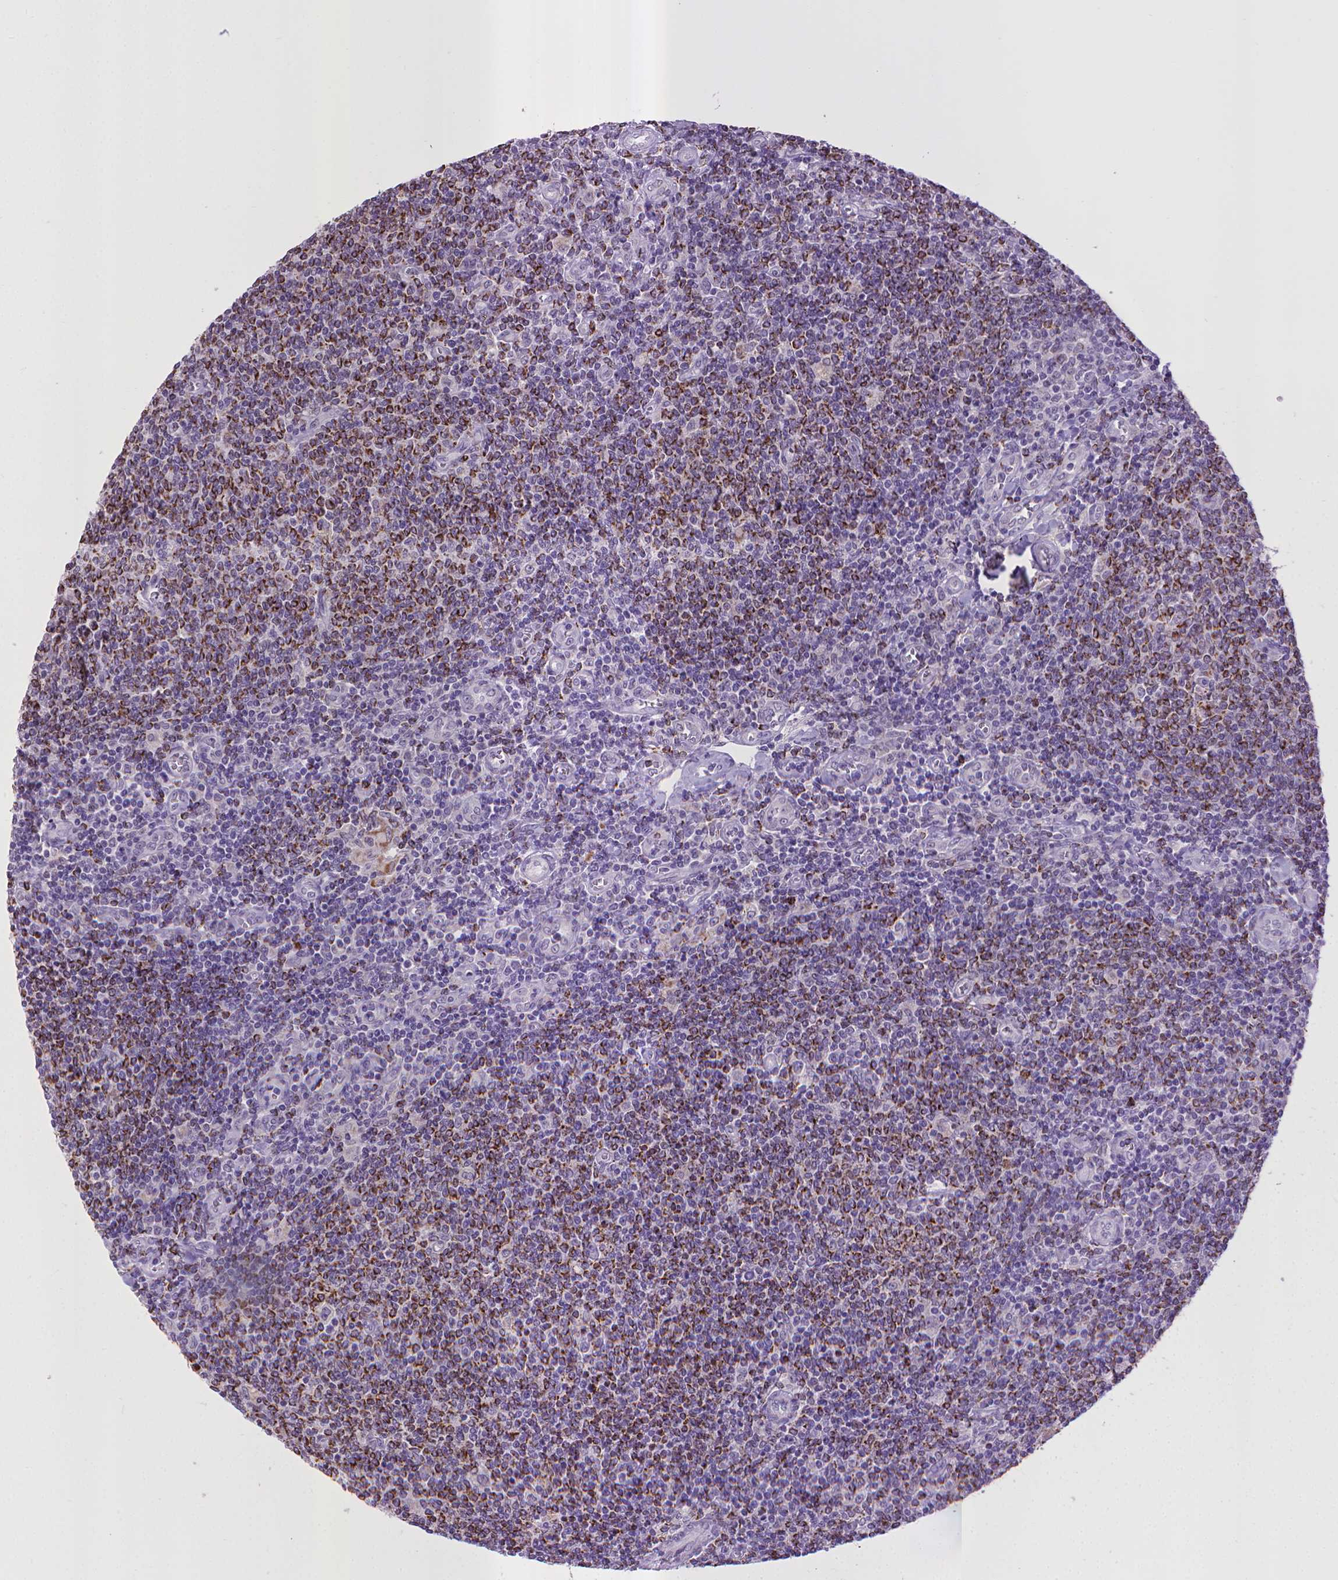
{"staining": {"intensity": "strong", "quantity": ">75%", "location": "cytoplasmic/membranous"}, "tissue": "lymphoma", "cell_type": "Tumor cells", "image_type": "cancer", "snomed": [{"axis": "morphology", "description": "Malignant lymphoma, non-Hodgkin's type, Low grade"}, {"axis": "topography", "description": "Lymph node"}], "caption": "DAB immunohistochemical staining of lymphoma shows strong cytoplasmic/membranous protein expression in about >75% of tumor cells.", "gene": "KMO", "patient": {"sex": "male", "age": 52}}